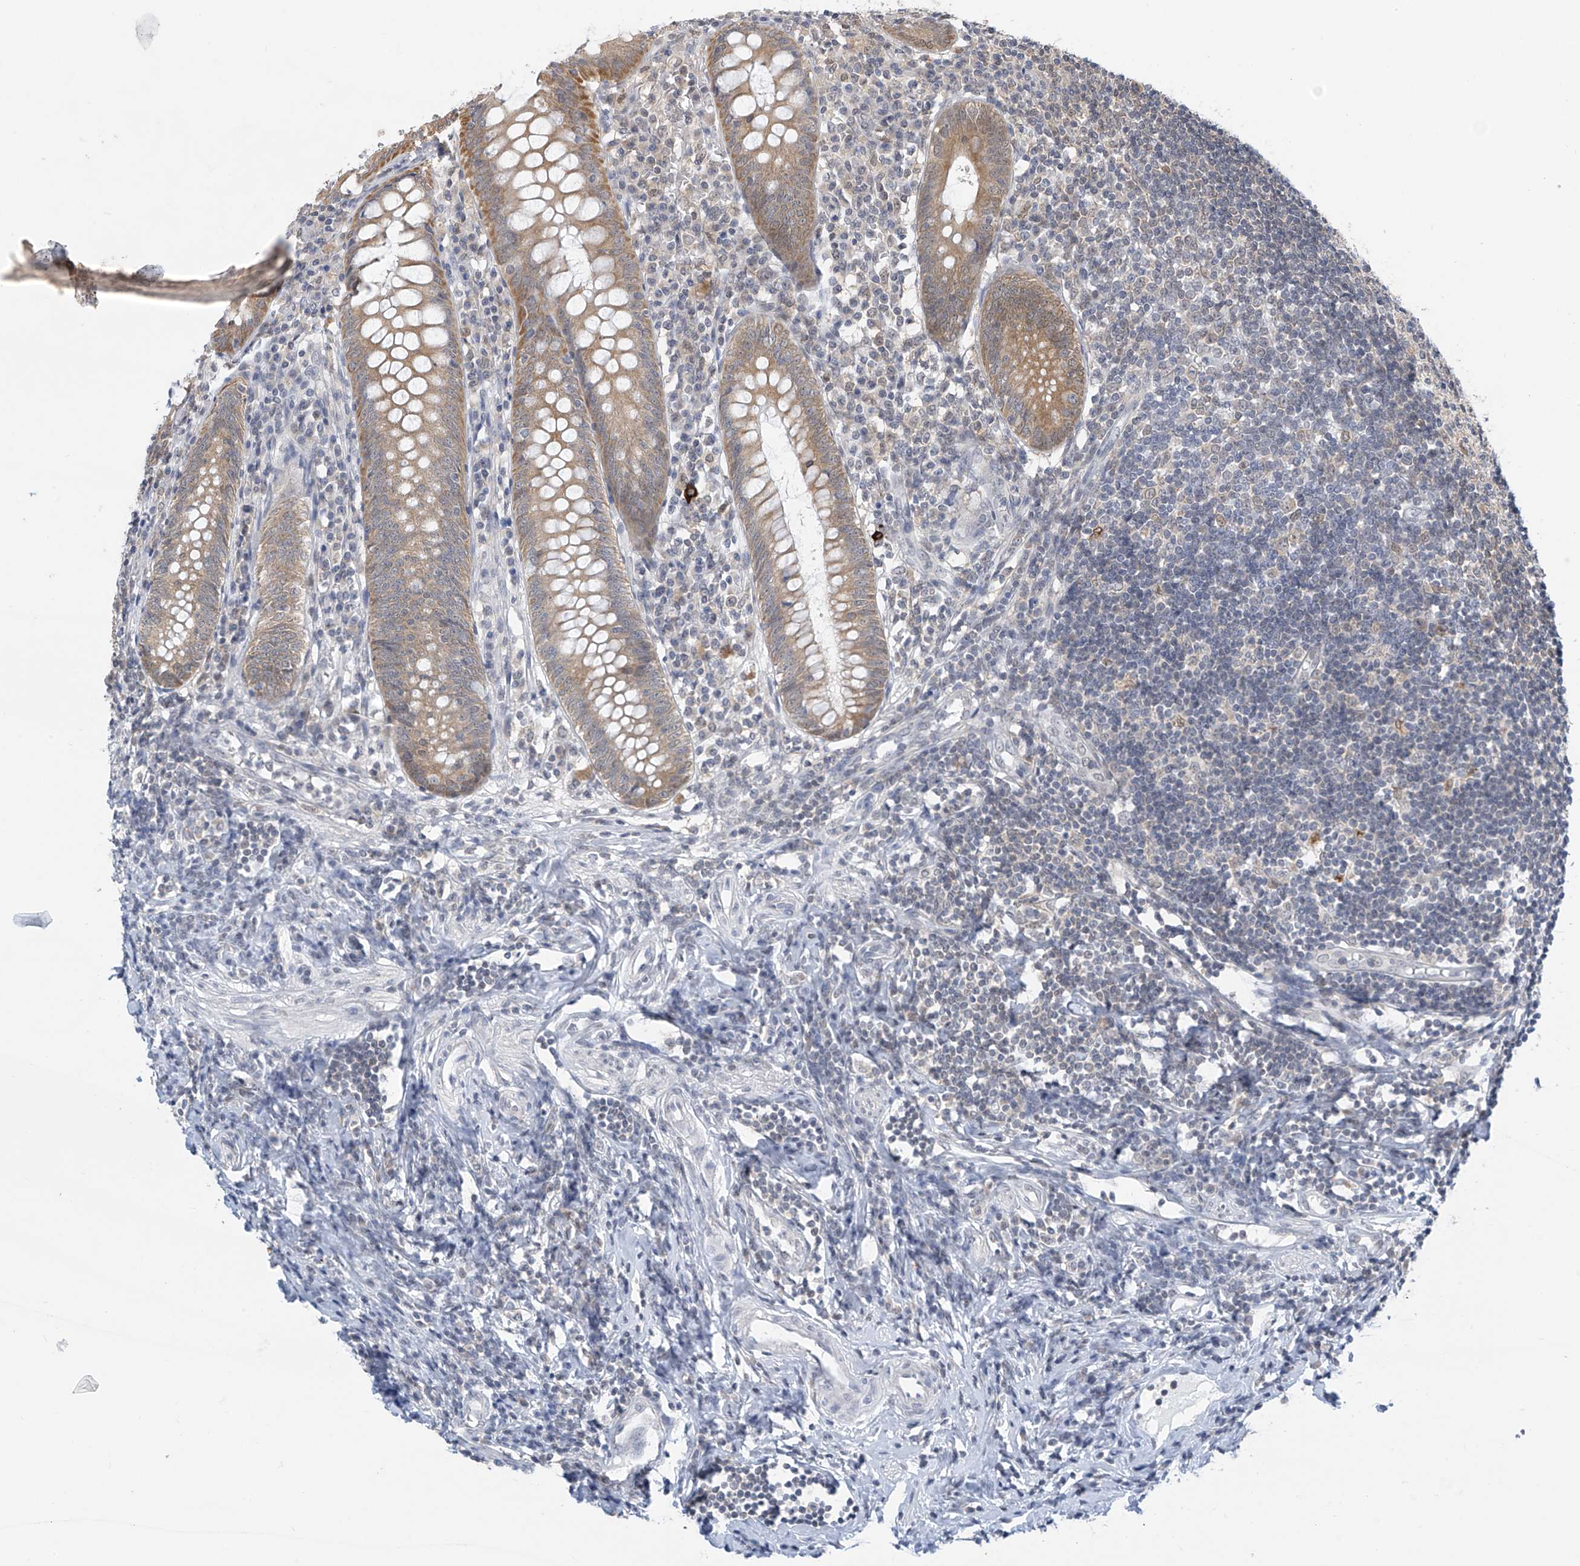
{"staining": {"intensity": "moderate", "quantity": ">75%", "location": "cytoplasmic/membranous"}, "tissue": "appendix", "cell_type": "Glandular cells", "image_type": "normal", "snomed": [{"axis": "morphology", "description": "Normal tissue, NOS"}, {"axis": "topography", "description": "Appendix"}], "caption": "The photomicrograph shows a brown stain indicating the presence of a protein in the cytoplasmic/membranous of glandular cells in appendix. Using DAB (3,3'-diaminobenzidine) (brown) and hematoxylin (blue) stains, captured at high magnification using brightfield microscopy.", "gene": "APLF", "patient": {"sex": "female", "age": 54}}